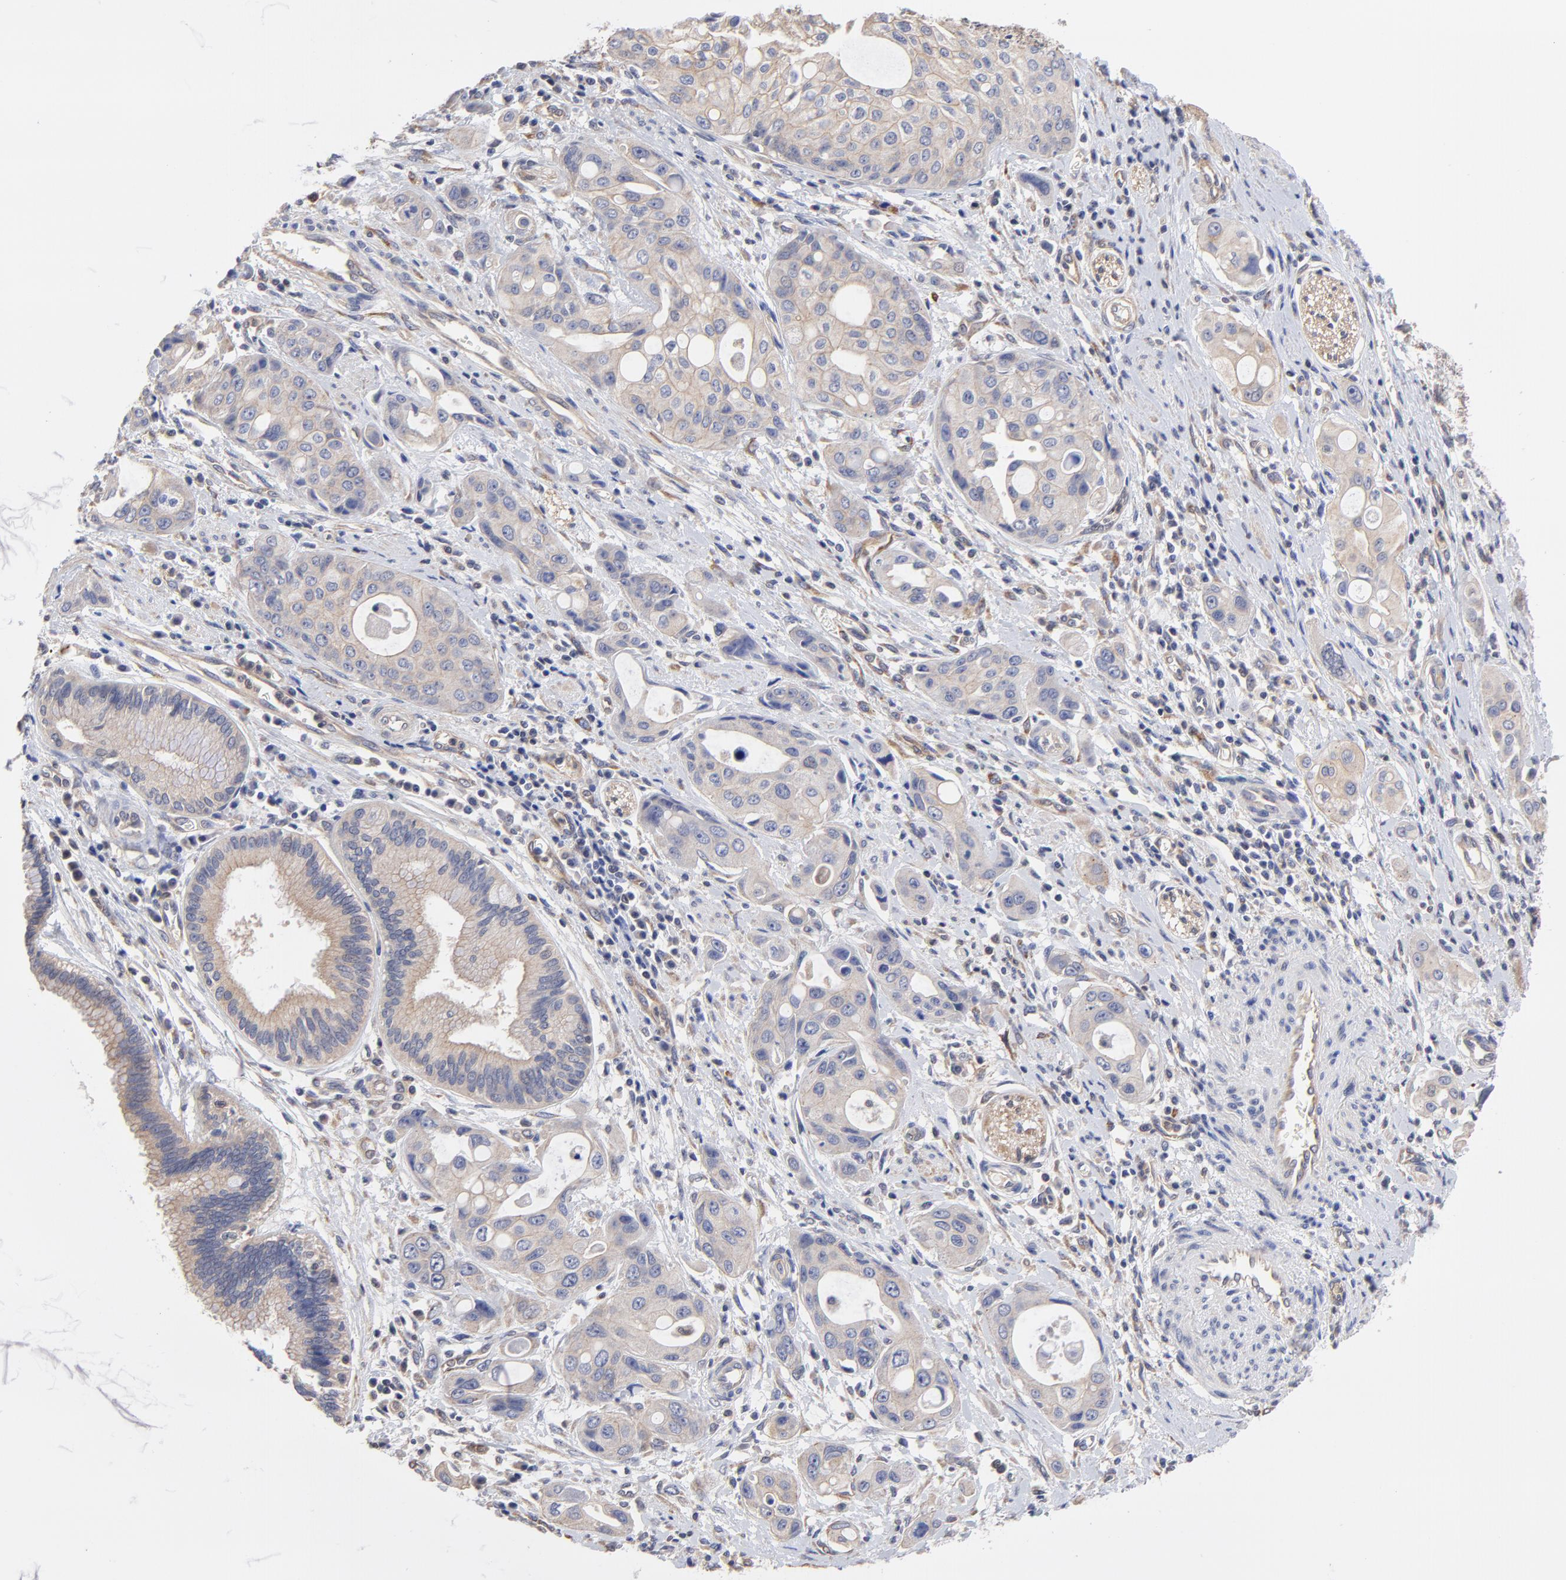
{"staining": {"intensity": "weak", "quantity": ">75%", "location": "cytoplasmic/membranous"}, "tissue": "pancreatic cancer", "cell_type": "Tumor cells", "image_type": "cancer", "snomed": [{"axis": "morphology", "description": "Adenocarcinoma, NOS"}, {"axis": "topography", "description": "Pancreas"}], "caption": "Immunohistochemistry (IHC) histopathology image of adenocarcinoma (pancreatic) stained for a protein (brown), which exhibits low levels of weak cytoplasmic/membranous expression in about >75% of tumor cells.", "gene": "PCMT1", "patient": {"sex": "female", "age": 60}}